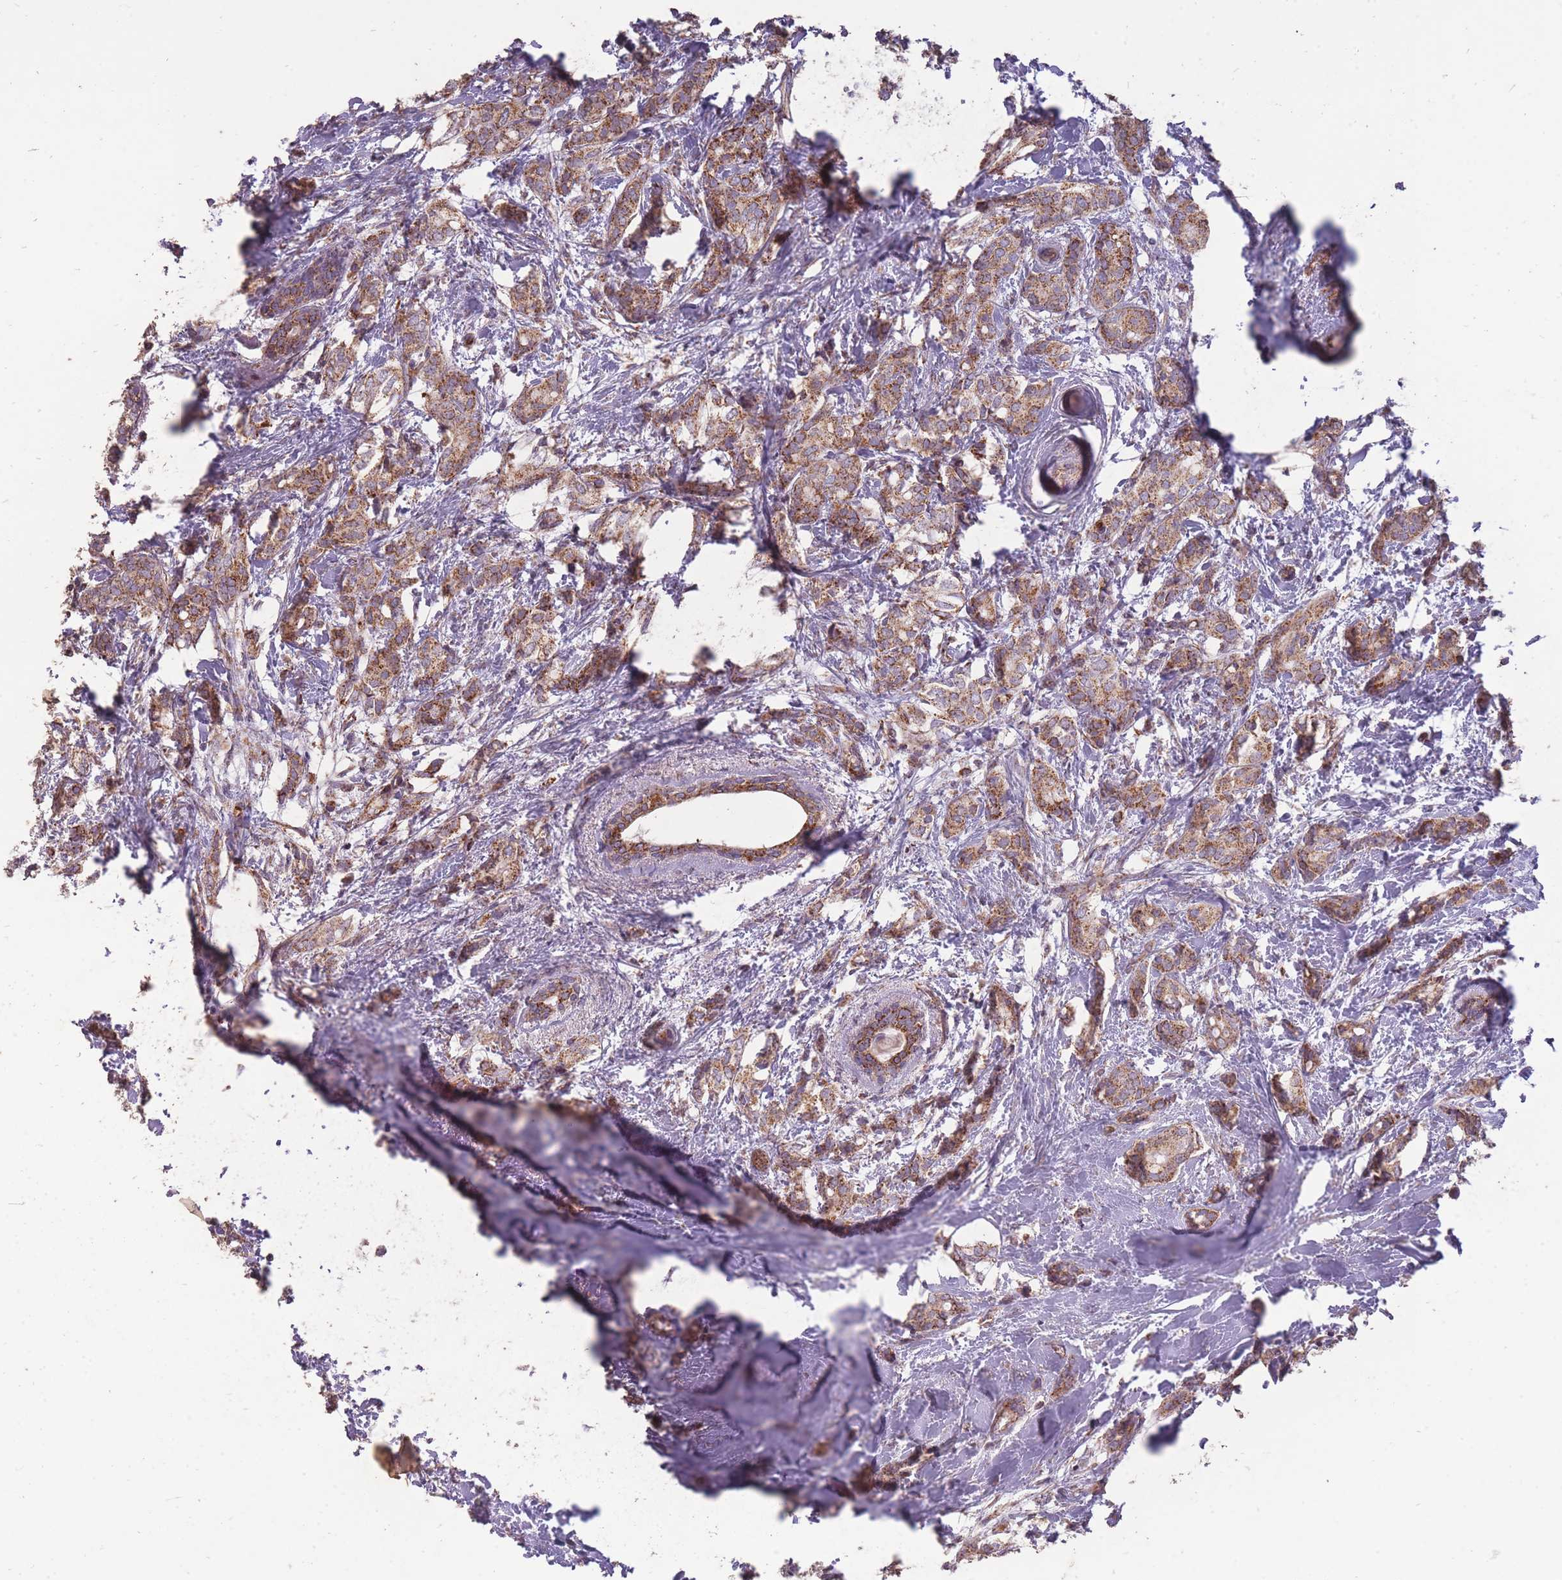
{"staining": {"intensity": "strong", "quantity": "25%-75%", "location": "cytoplasmic/membranous"}, "tissue": "breast cancer", "cell_type": "Tumor cells", "image_type": "cancer", "snomed": [{"axis": "morphology", "description": "Duct carcinoma"}, {"axis": "topography", "description": "Breast"}], "caption": "Protein expression analysis of human breast infiltrating ductal carcinoma reveals strong cytoplasmic/membranous expression in approximately 25%-75% of tumor cells. Immunohistochemistry stains the protein of interest in brown and the nuclei are stained blue.", "gene": "CNOT8", "patient": {"sex": "female", "age": 73}}